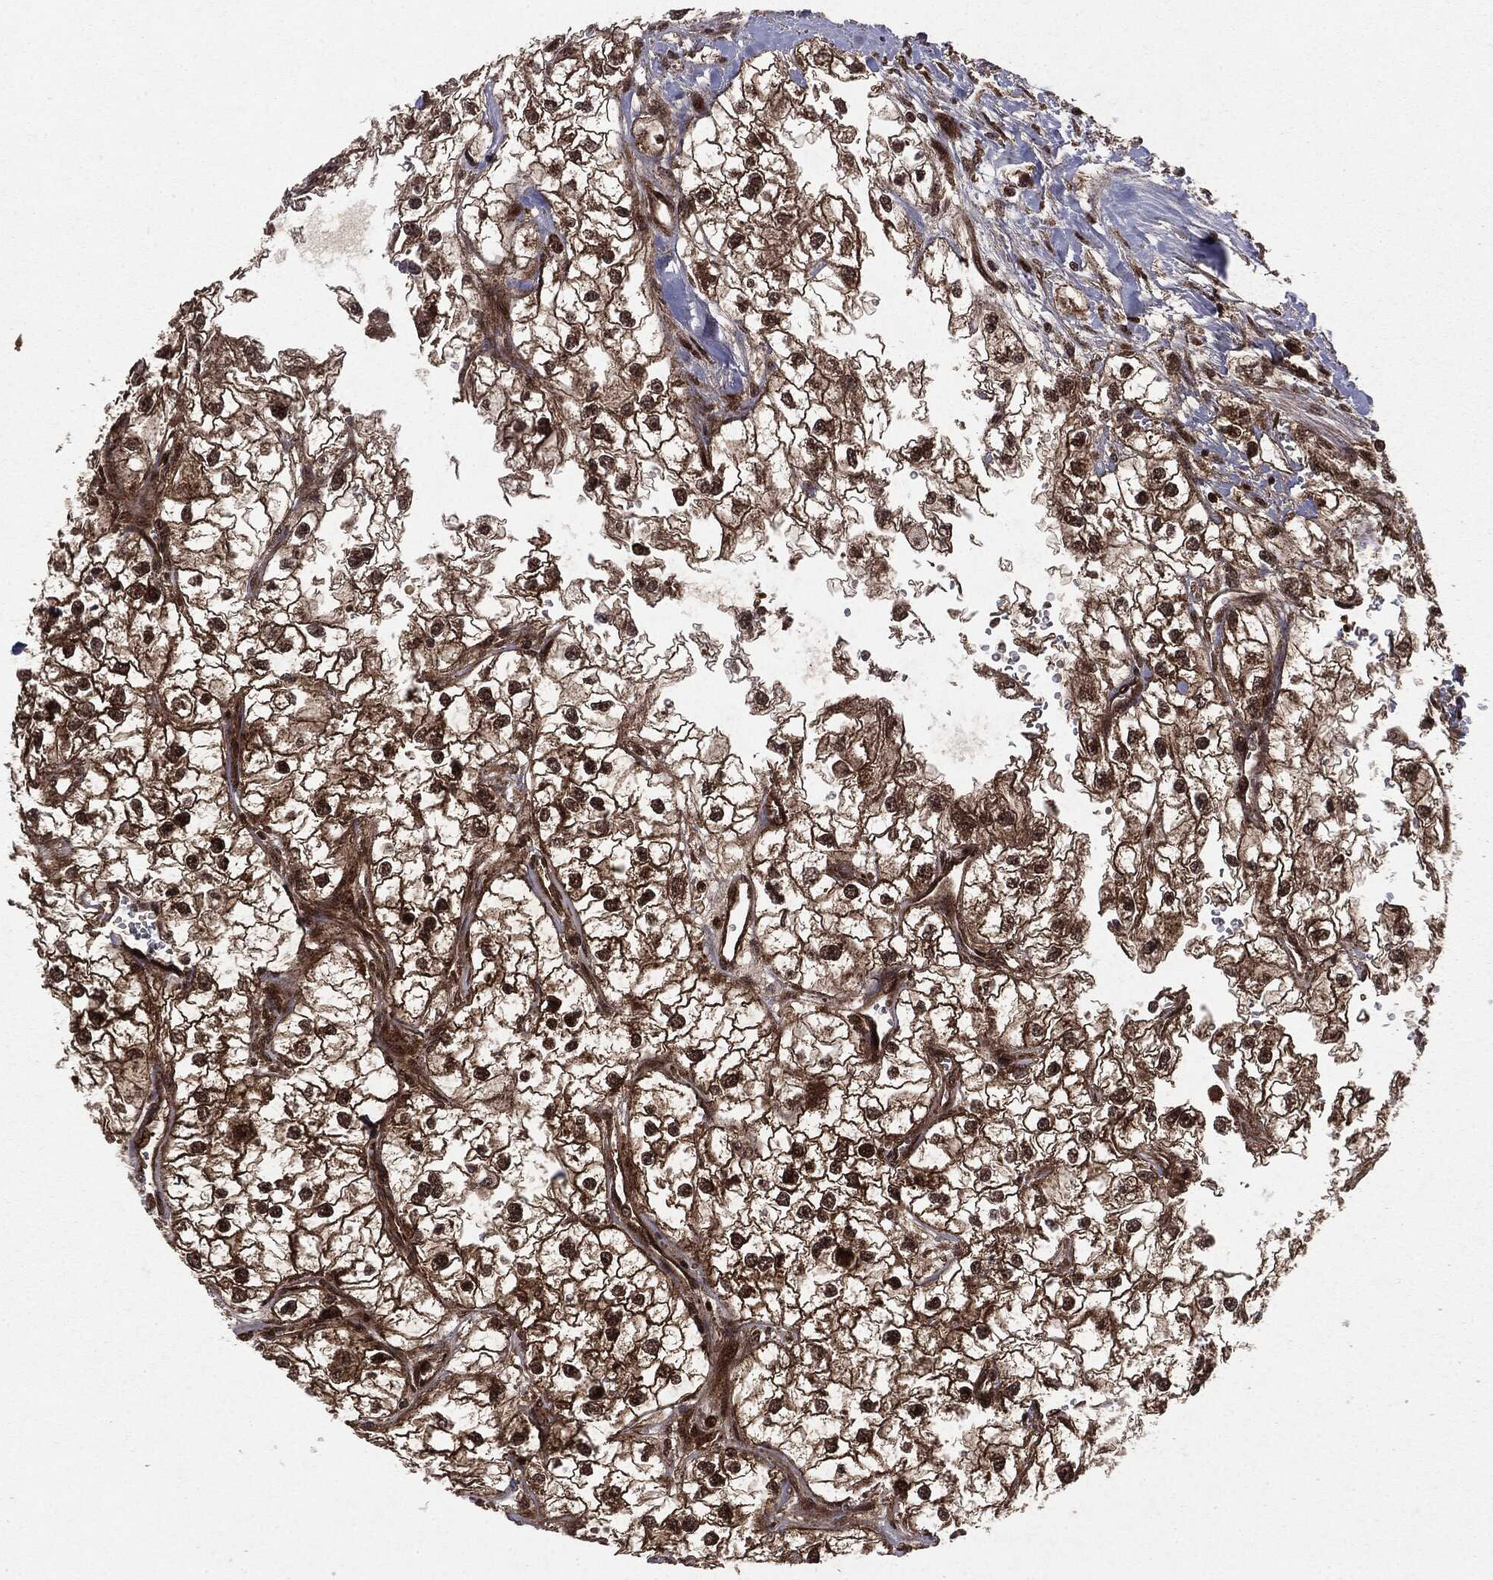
{"staining": {"intensity": "strong", "quantity": ">75%", "location": "cytoplasmic/membranous,nuclear"}, "tissue": "renal cancer", "cell_type": "Tumor cells", "image_type": "cancer", "snomed": [{"axis": "morphology", "description": "Adenocarcinoma, NOS"}, {"axis": "topography", "description": "Kidney"}], "caption": "A high-resolution histopathology image shows IHC staining of renal cancer, which demonstrates strong cytoplasmic/membranous and nuclear positivity in approximately >75% of tumor cells.", "gene": "OTUB1", "patient": {"sex": "male", "age": 59}}